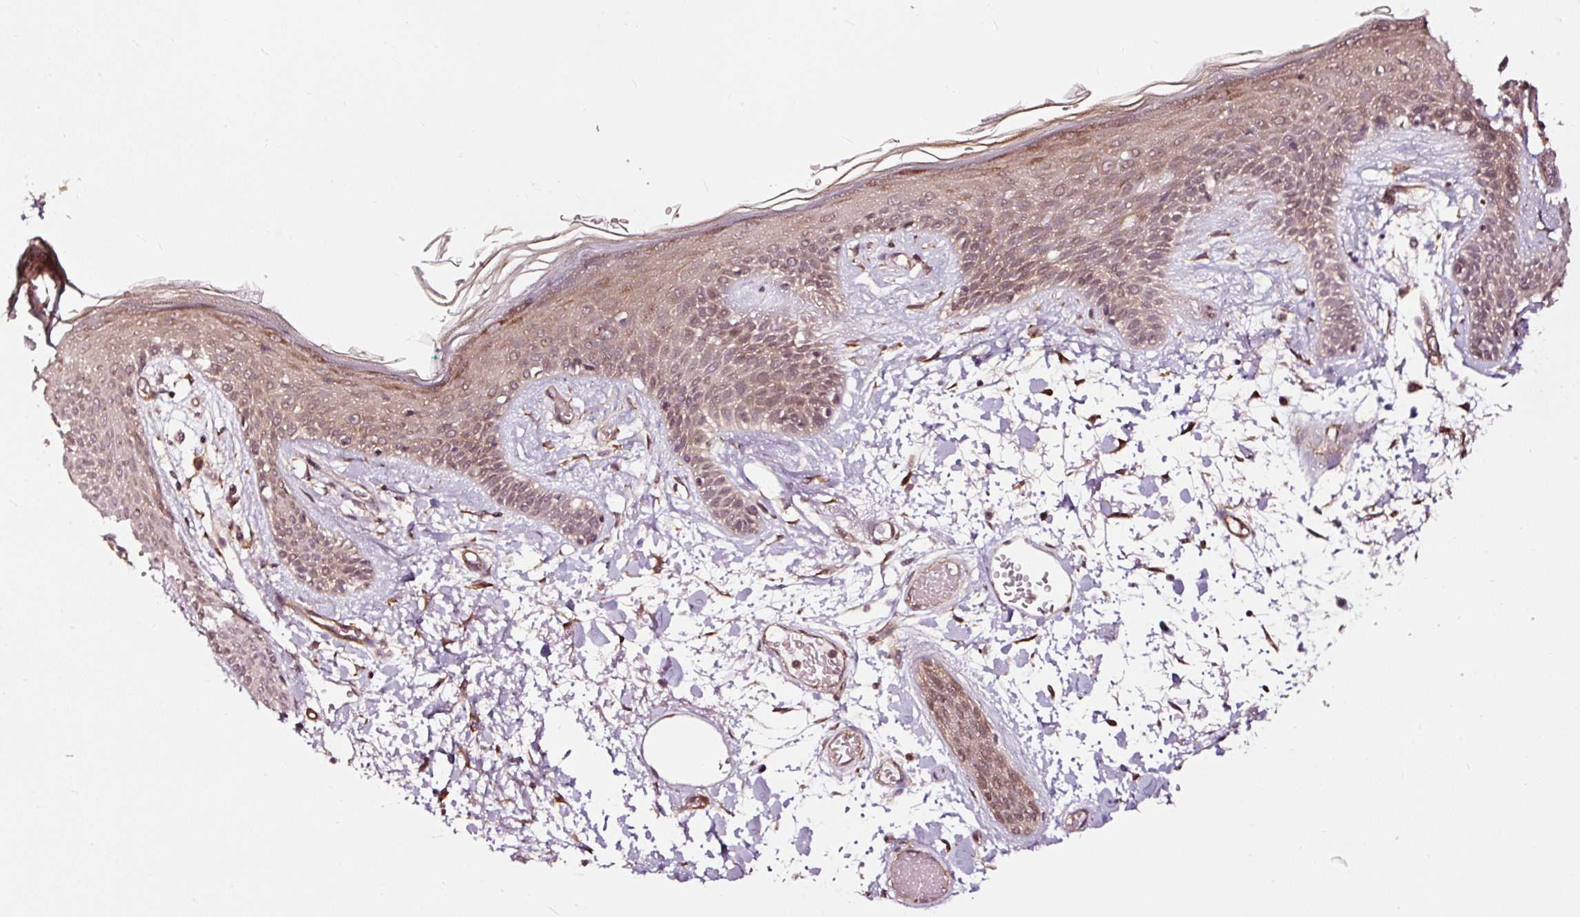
{"staining": {"intensity": "strong", "quantity": ">75%", "location": "nuclear"}, "tissue": "skin", "cell_type": "Fibroblasts", "image_type": "normal", "snomed": [{"axis": "morphology", "description": "Normal tissue, NOS"}, {"axis": "topography", "description": "Skin"}], "caption": "Immunohistochemical staining of unremarkable human skin shows strong nuclear protein positivity in approximately >75% of fibroblasts.", "gene": "TPM1", "patient": {"sex": "male", "age": 79}}